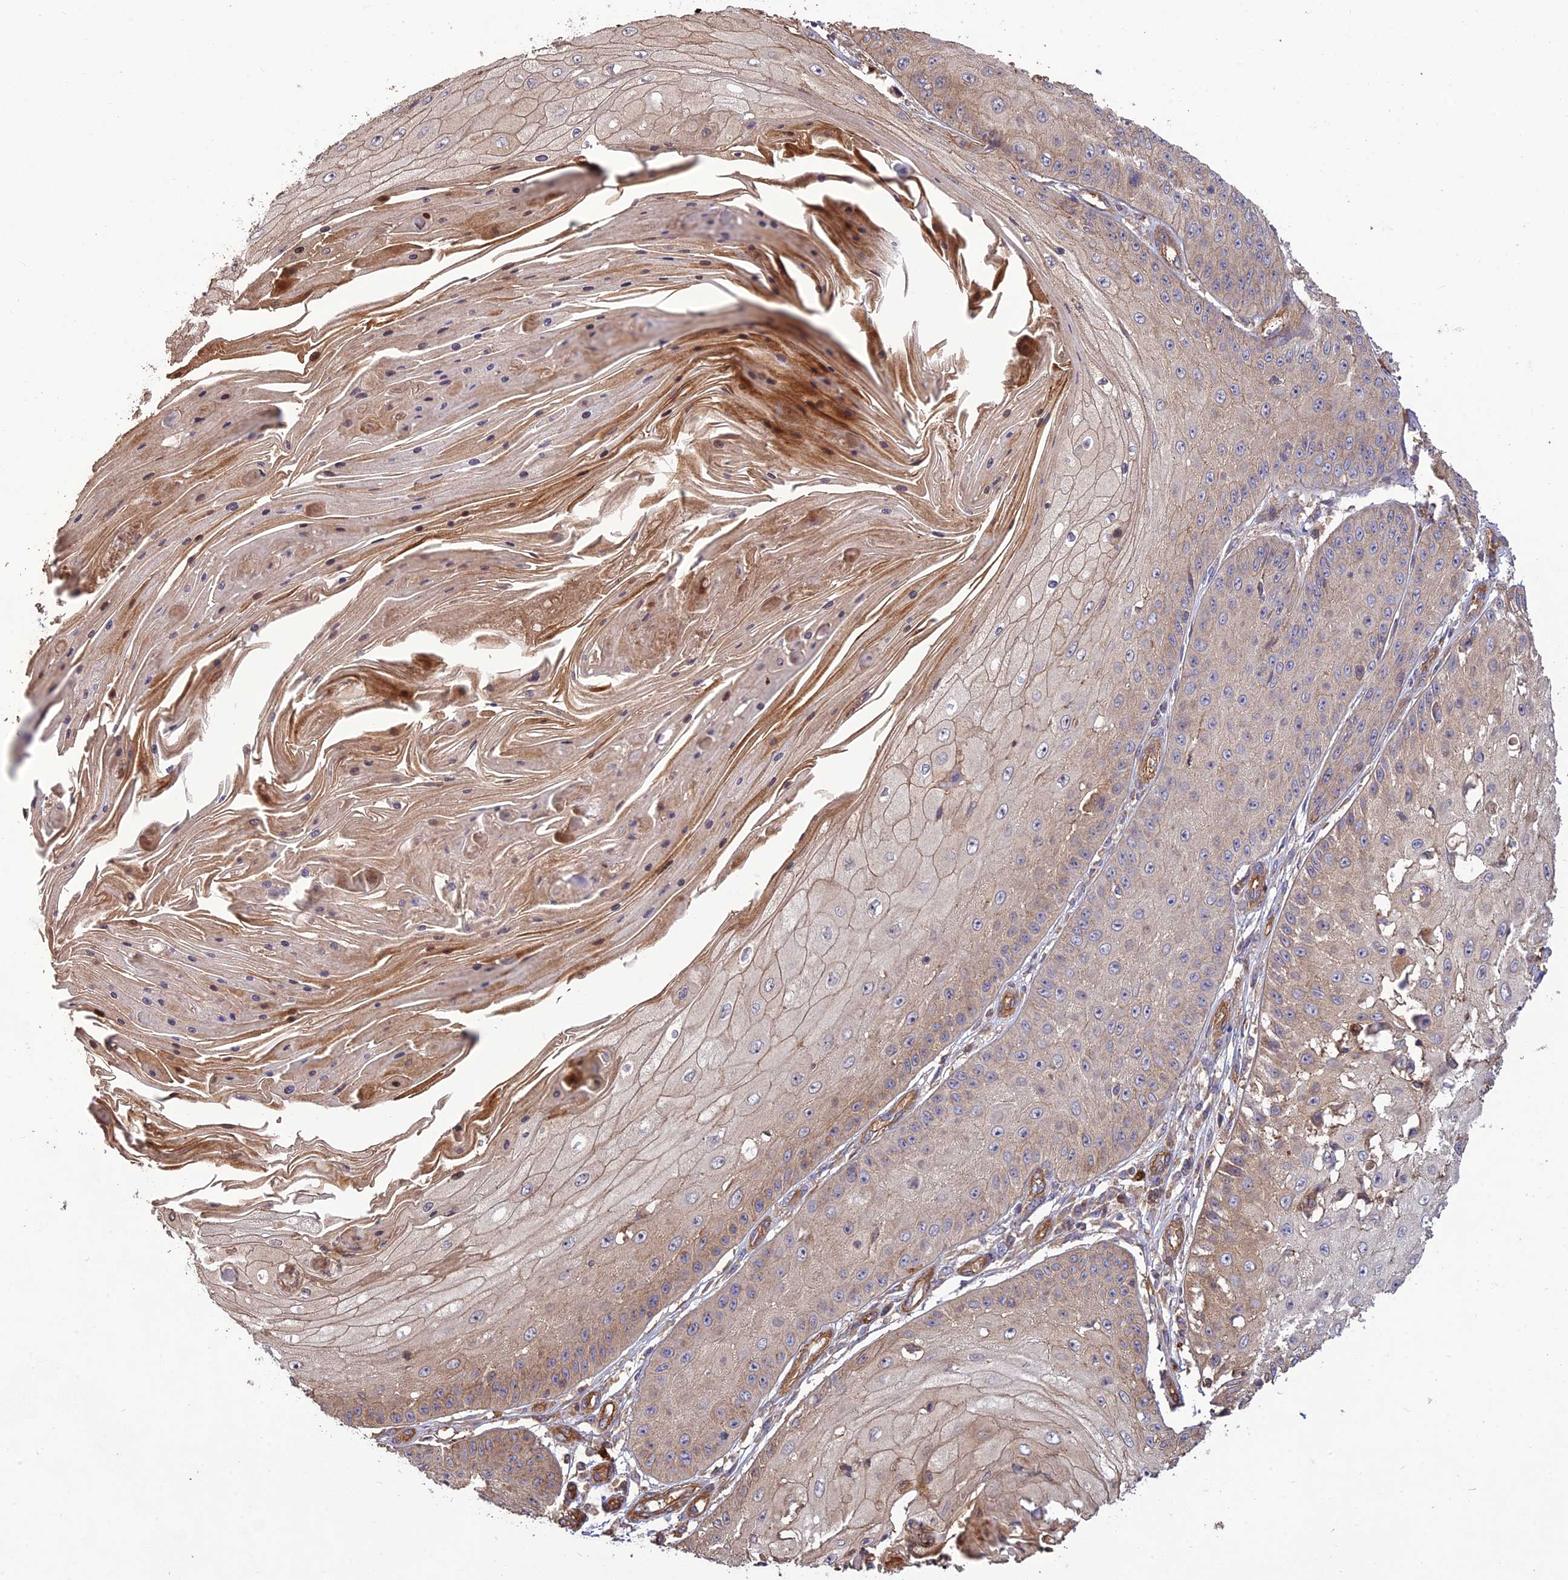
{"staining": {"intensity": "weak", "quantity": "25%-75%", "location": "cytoplasmic/membranous"}, "tissue": "skin cancer", "cell_type": "Tumor cells", "image_type": "cancer", "snomed": [{"axis": "morphology", "description": "Squamous cell carcinoma, NOS"}, {"axis": "topography", "description": "Skin"}], "caption": "Immunohistochemistry (IHC) micrograph of neoplastic tissue: skin cancer stained using IHC reveals low levels of weak protein expression localized specifically in the cytoplasmic/membranous of tumor cells, appearing as a cytoplasmic/membranous brown color.", "gene": "TMEM131L", "patient": {"sex": "male", "age": 70}}